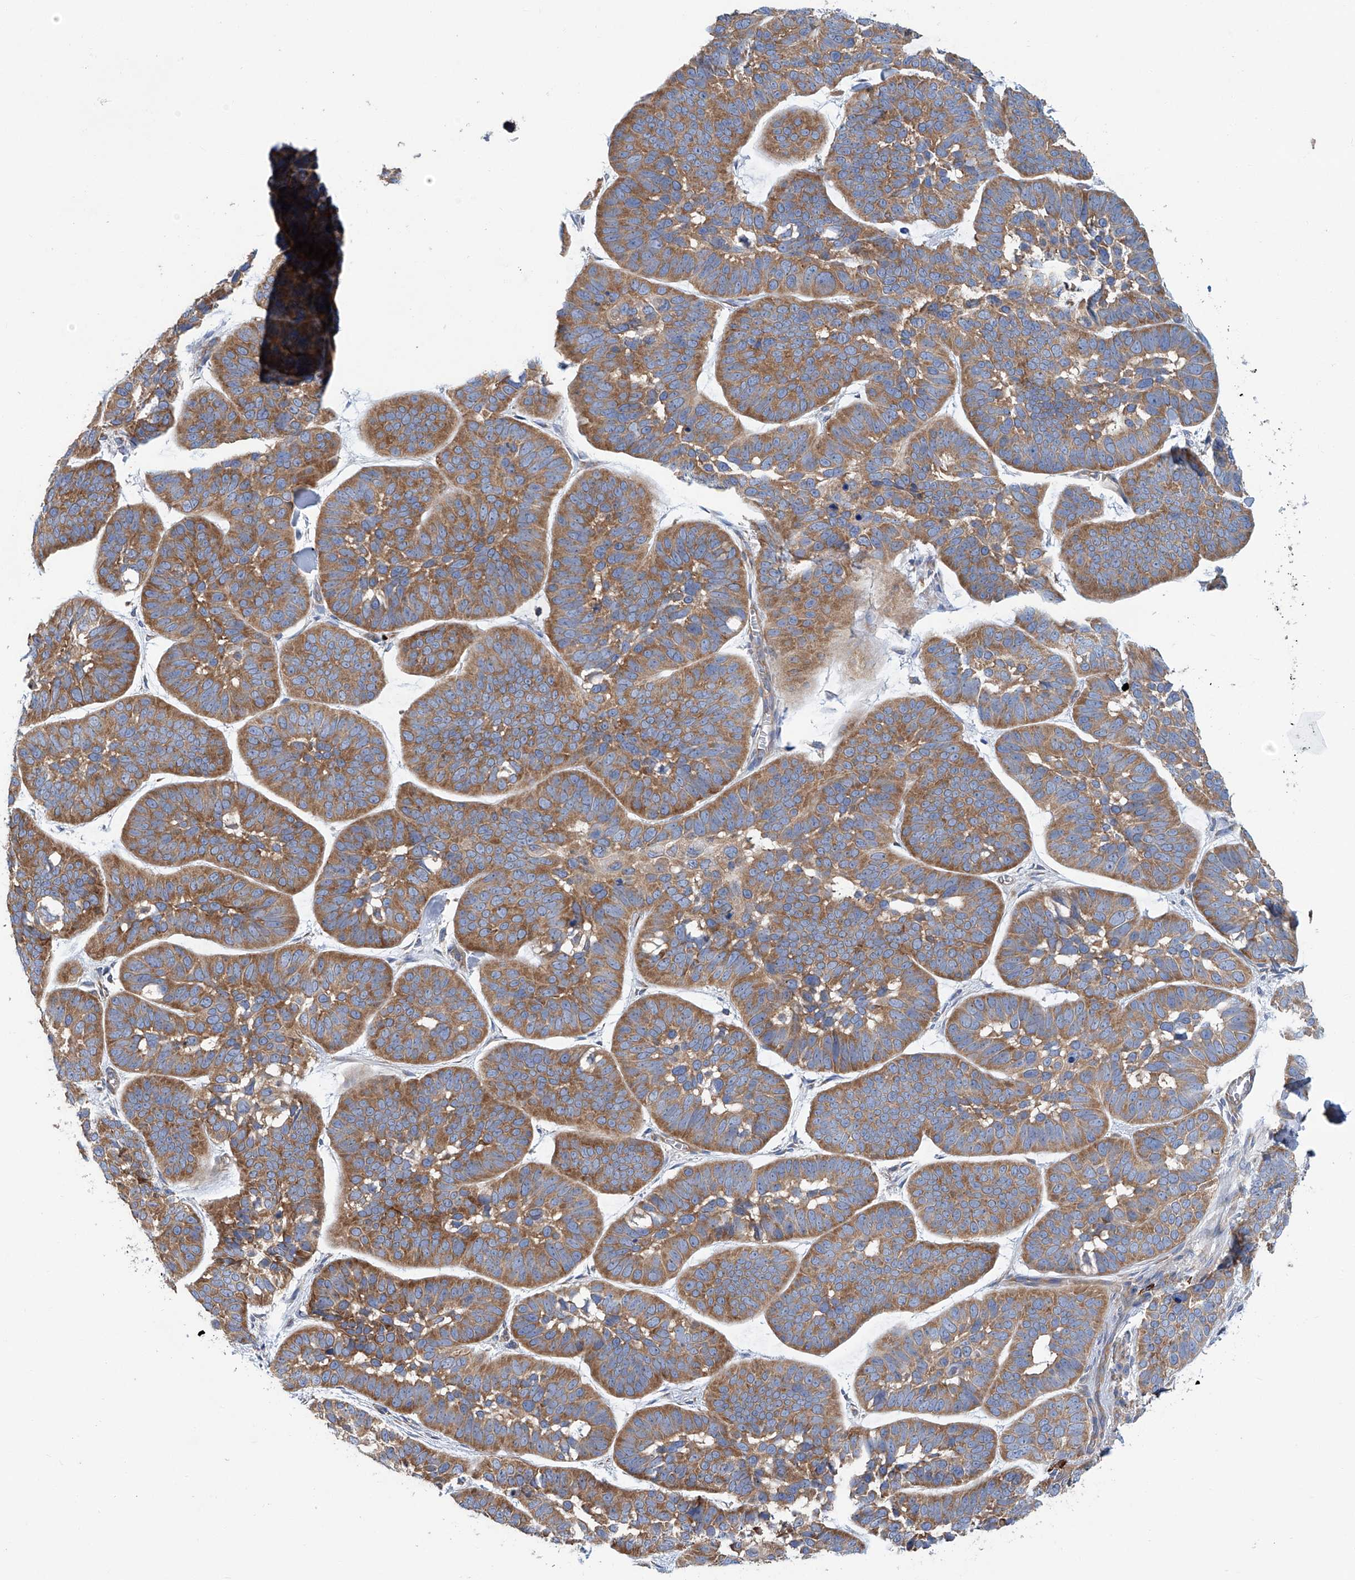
{"staining": {"intensity": "moderate", "quantity": ">75%", "location": "cytoplasmic/membranous"}, "tissue": "skin cancer", "cell_type": "Tumor cells", "image_type": "cancer", "snomed": [{"axis": "morphology", "description": "Basal cell carcinoma"}, {"axis": "topography", "description": "Skin"}], "caption": "Immunohistochemistry micrograph of neoplastic tissue: human skin cancer stained using IHC exhibits medium levels of moderate protein expression localized specifically in the cytoplasmic/membranous of tumor cells, appearing as a cytoplasmic/membranous brown color.", "gene": "SENP2", "patient": {"sex": "male", "age": 62}}